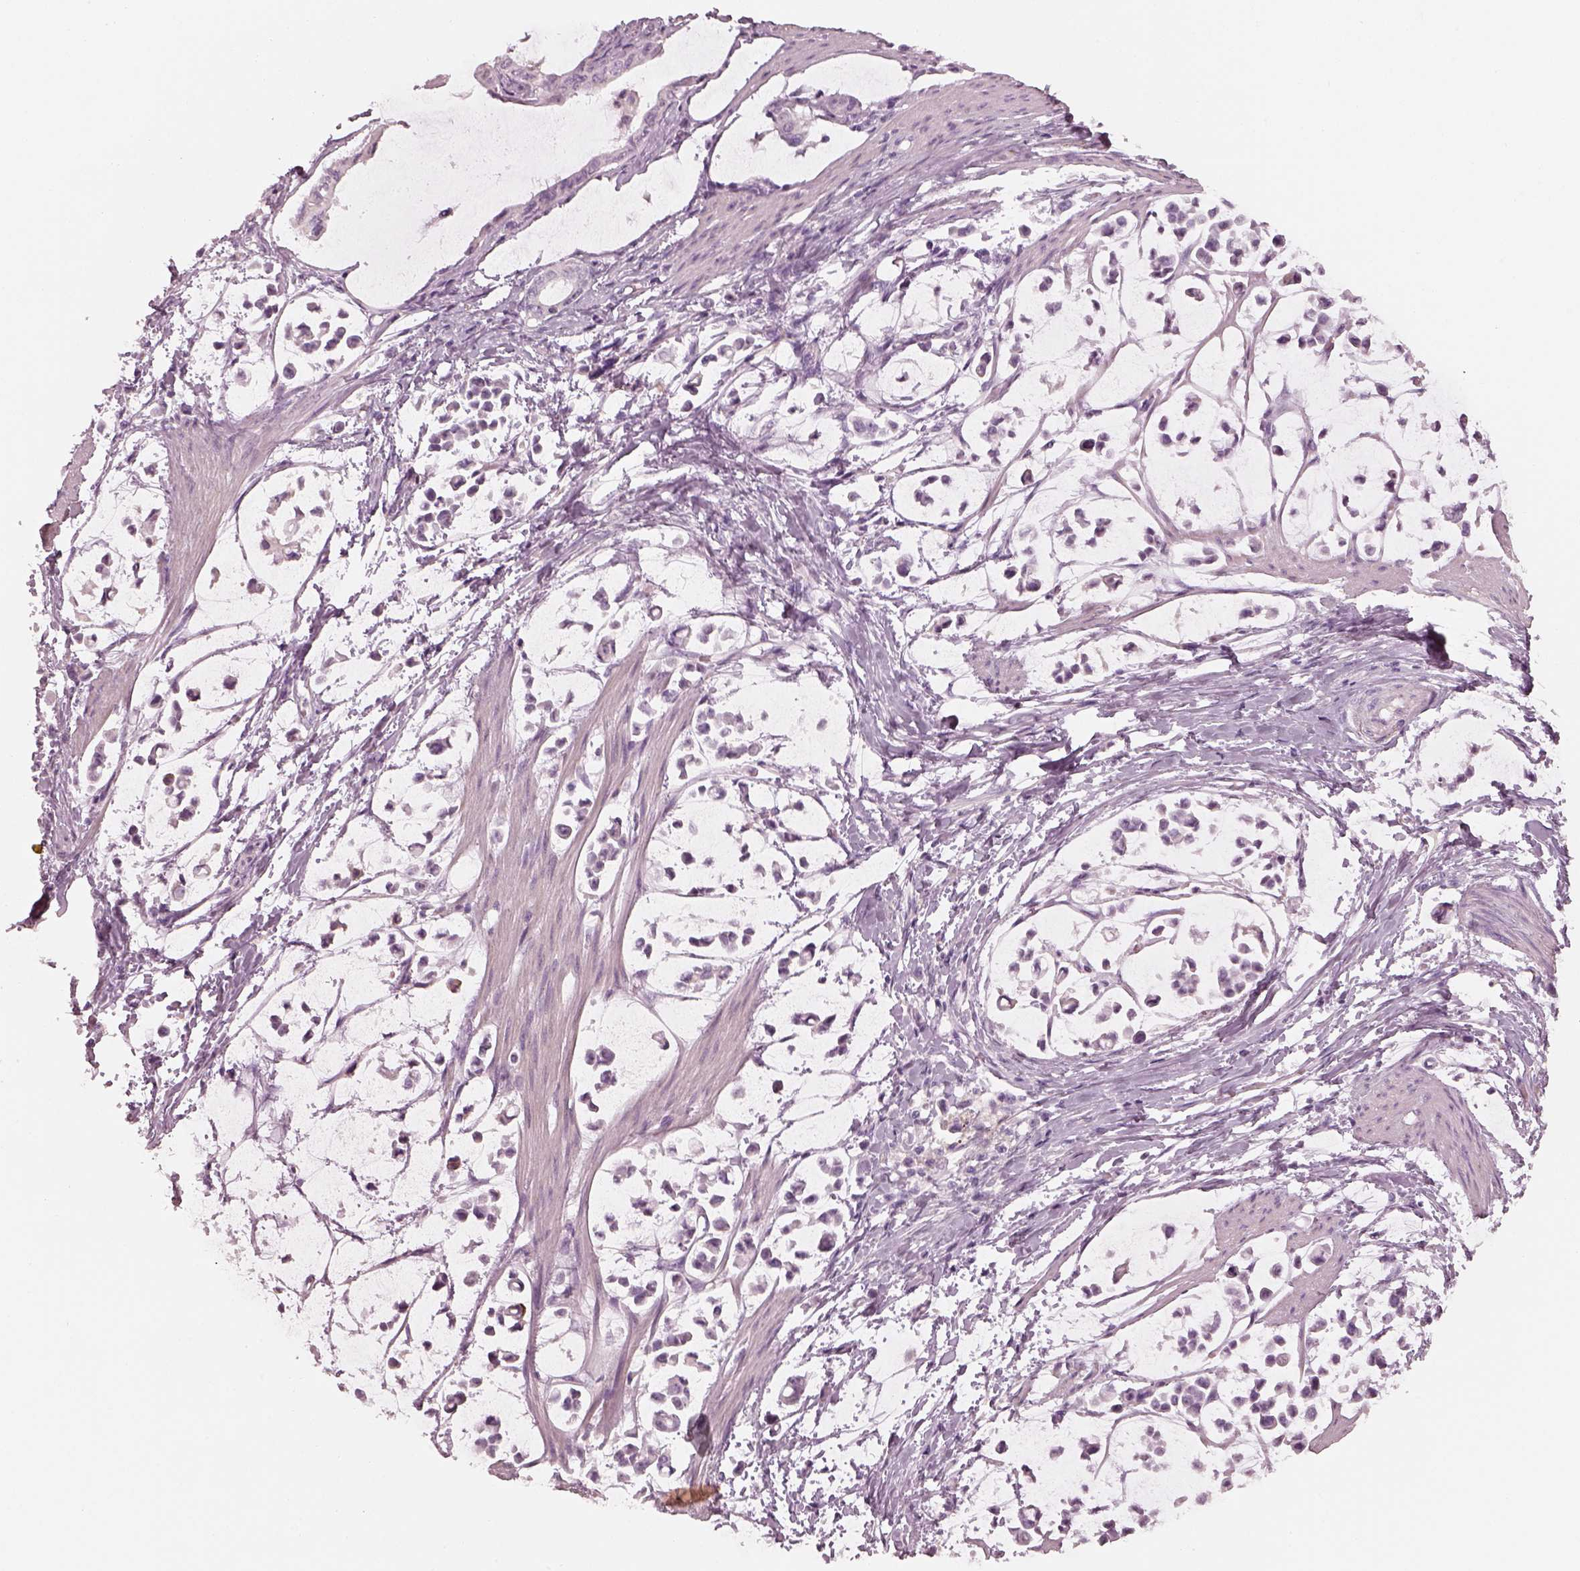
{"staining": {"intensity": "negative", "quantity": "none", "location": "none"}, "tissue": "stomach cancer", "cell_type": "Tumor cells", "image_type": "cancer", "snomed": [{"axis": "morphology", "description": "Adenocarcinoma, NOS"}, {"axis": "topography", "description": "Stomach"}], "caption": "Immunohistochemistry (IHC) histopathology image of neoplastic tissue: stomach cancer (adenocarcinoma) stained with DAB shows no significant protein expression in tumor cells. (DAB immunohistochemistry (IHC) visualized using brightfield microscopy, high magnification).", "gene": "RSPH9", "patient": {"sex": "male", "age": 82}}